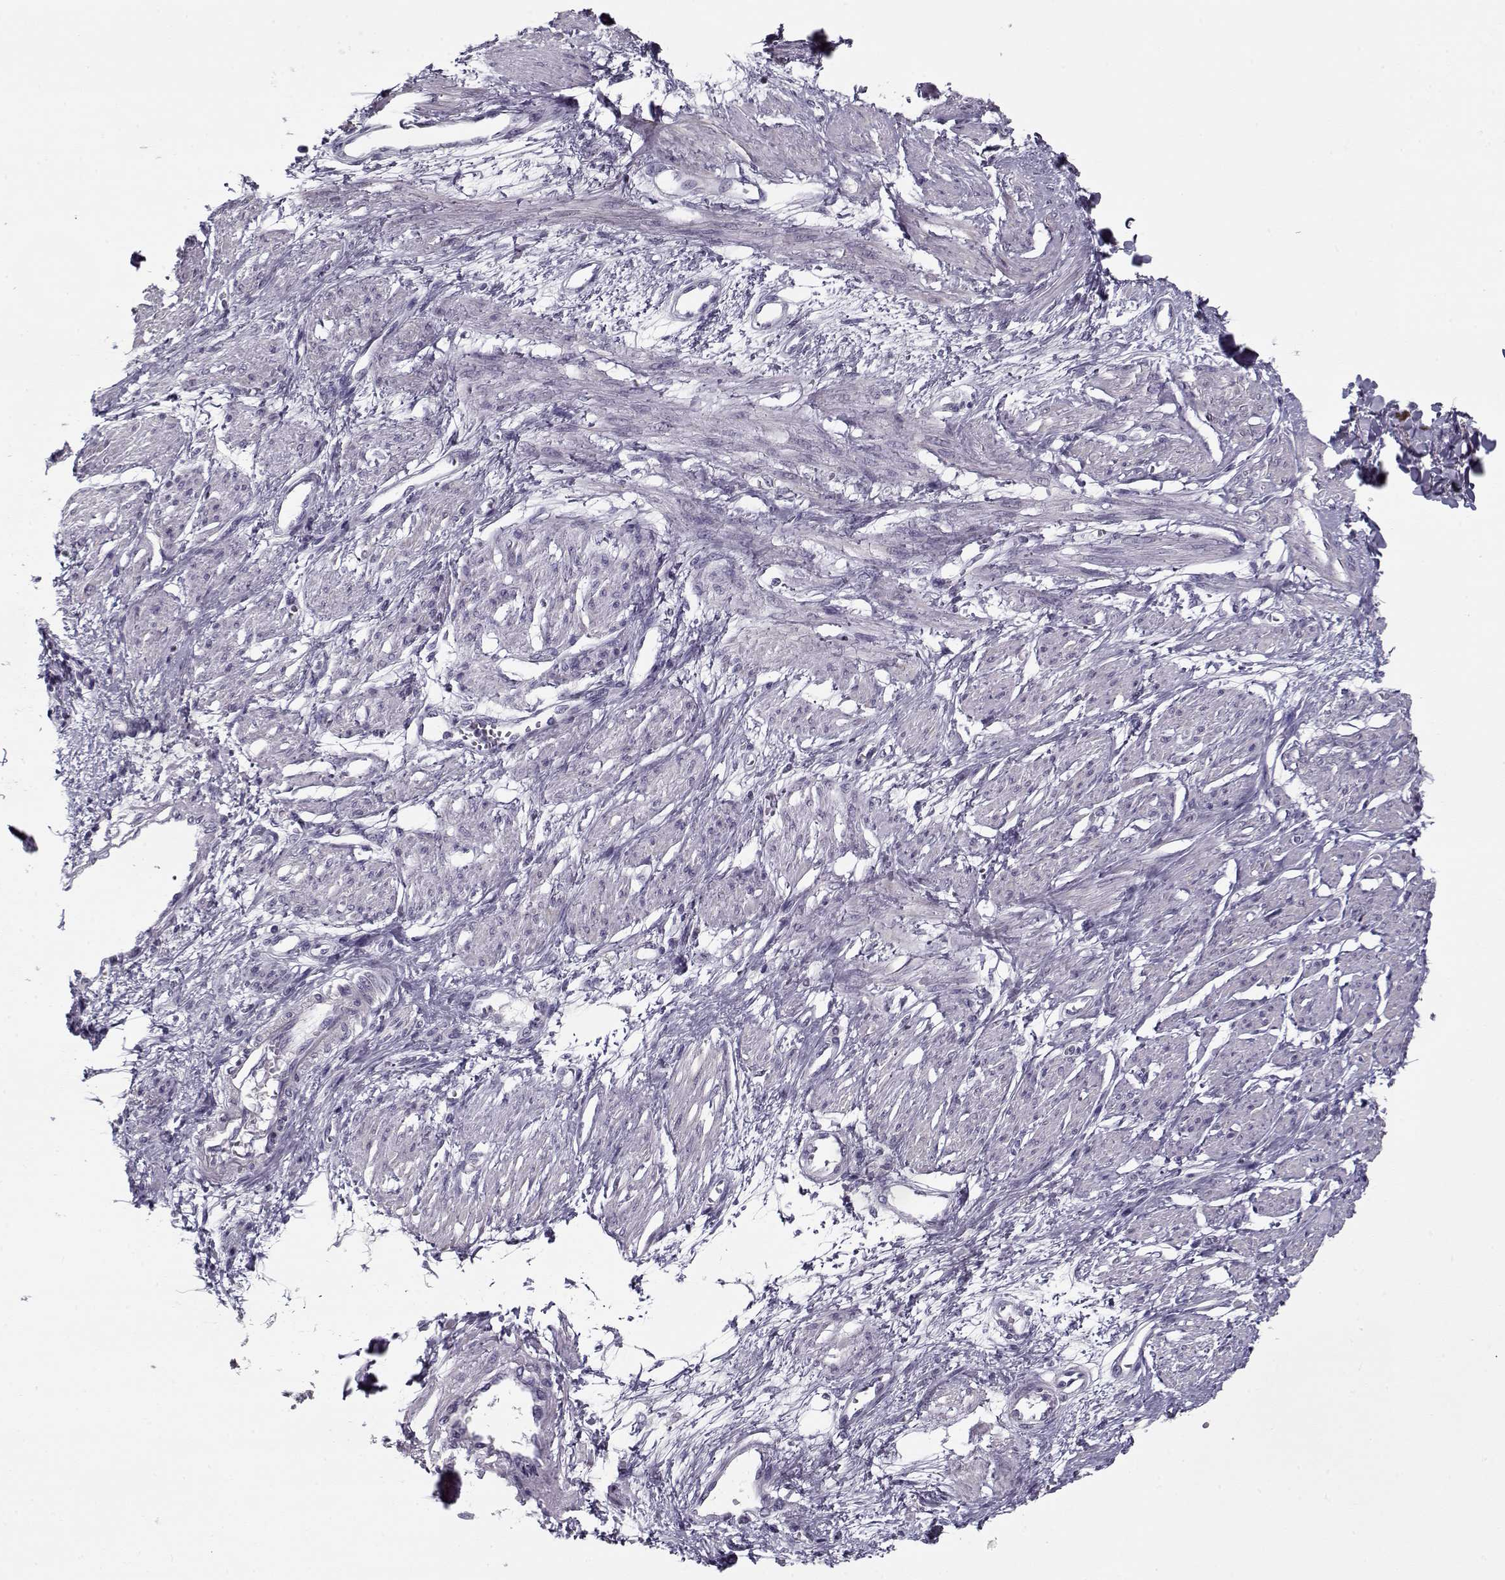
{"staining": {"intensity": "negative", "quantity": "none", "location": "none"}, "tissue": "smooth muscle", "cell_type": "Smooth muscle cells", "image_type": "normal", "snomed": [{"axis": "morphology", "description": "Normal tissue, NOS"}, {"axis": "topography", "description": "Smooth muscle"}, {"axis": "topography", "description": "Uterus"}], "caption": "A high-resolution histopathology image shows IHC staining of unremarkable smooth muscle, which exhibits no significant staining in smooth muscle cells. The staining was performed using DAB (3,3'-diaminobenzidine) to visualize the protein expression in brown, while the nuclei were stained in blue with hematoxylin (Magnification: 20x).", "gene": "RNF32", "patient": {"sex": "female", "age": 39}}